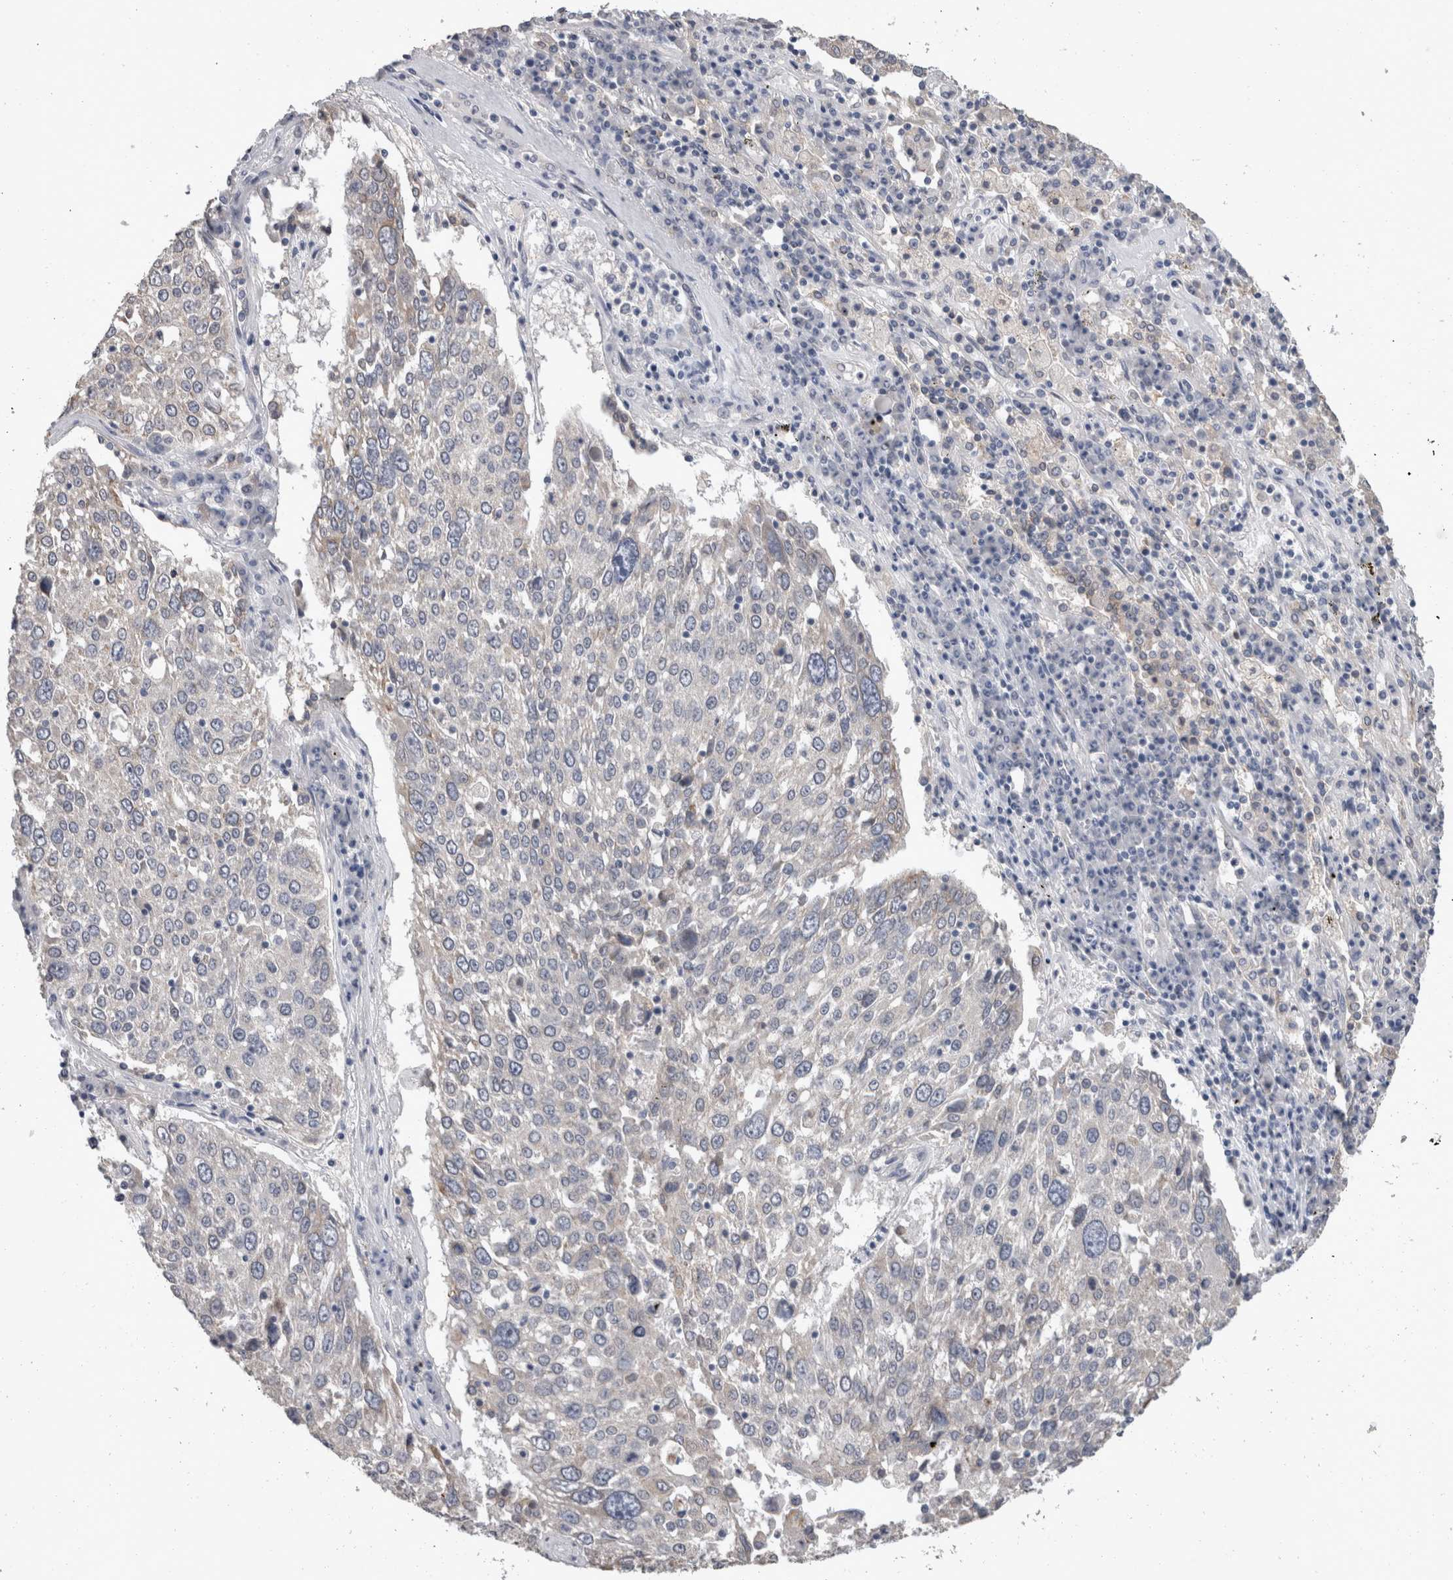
{"staining": {"intensity": "negative", "quantity": "none", "location": "none"}, "tissue": "lung cancer", "cell_type": "Tumor cells", "image_type": "cancer", "snomed": [{"axis": "morphology", "description": "Squamous cell carcinoma, NOS"}, {"axis": "topography", "description": "Lung"}], "caption": "IHC of human lung squamous cell carcinoma displays no expression in tumor cells. The staining was performed using DAB to visualize the protein expression in brown, while the nuclei were stained in blue with hematoxylin (Magnification: 20x).", "gene": "FHOD3", "patient": {"sex": "male", "age": 65}}